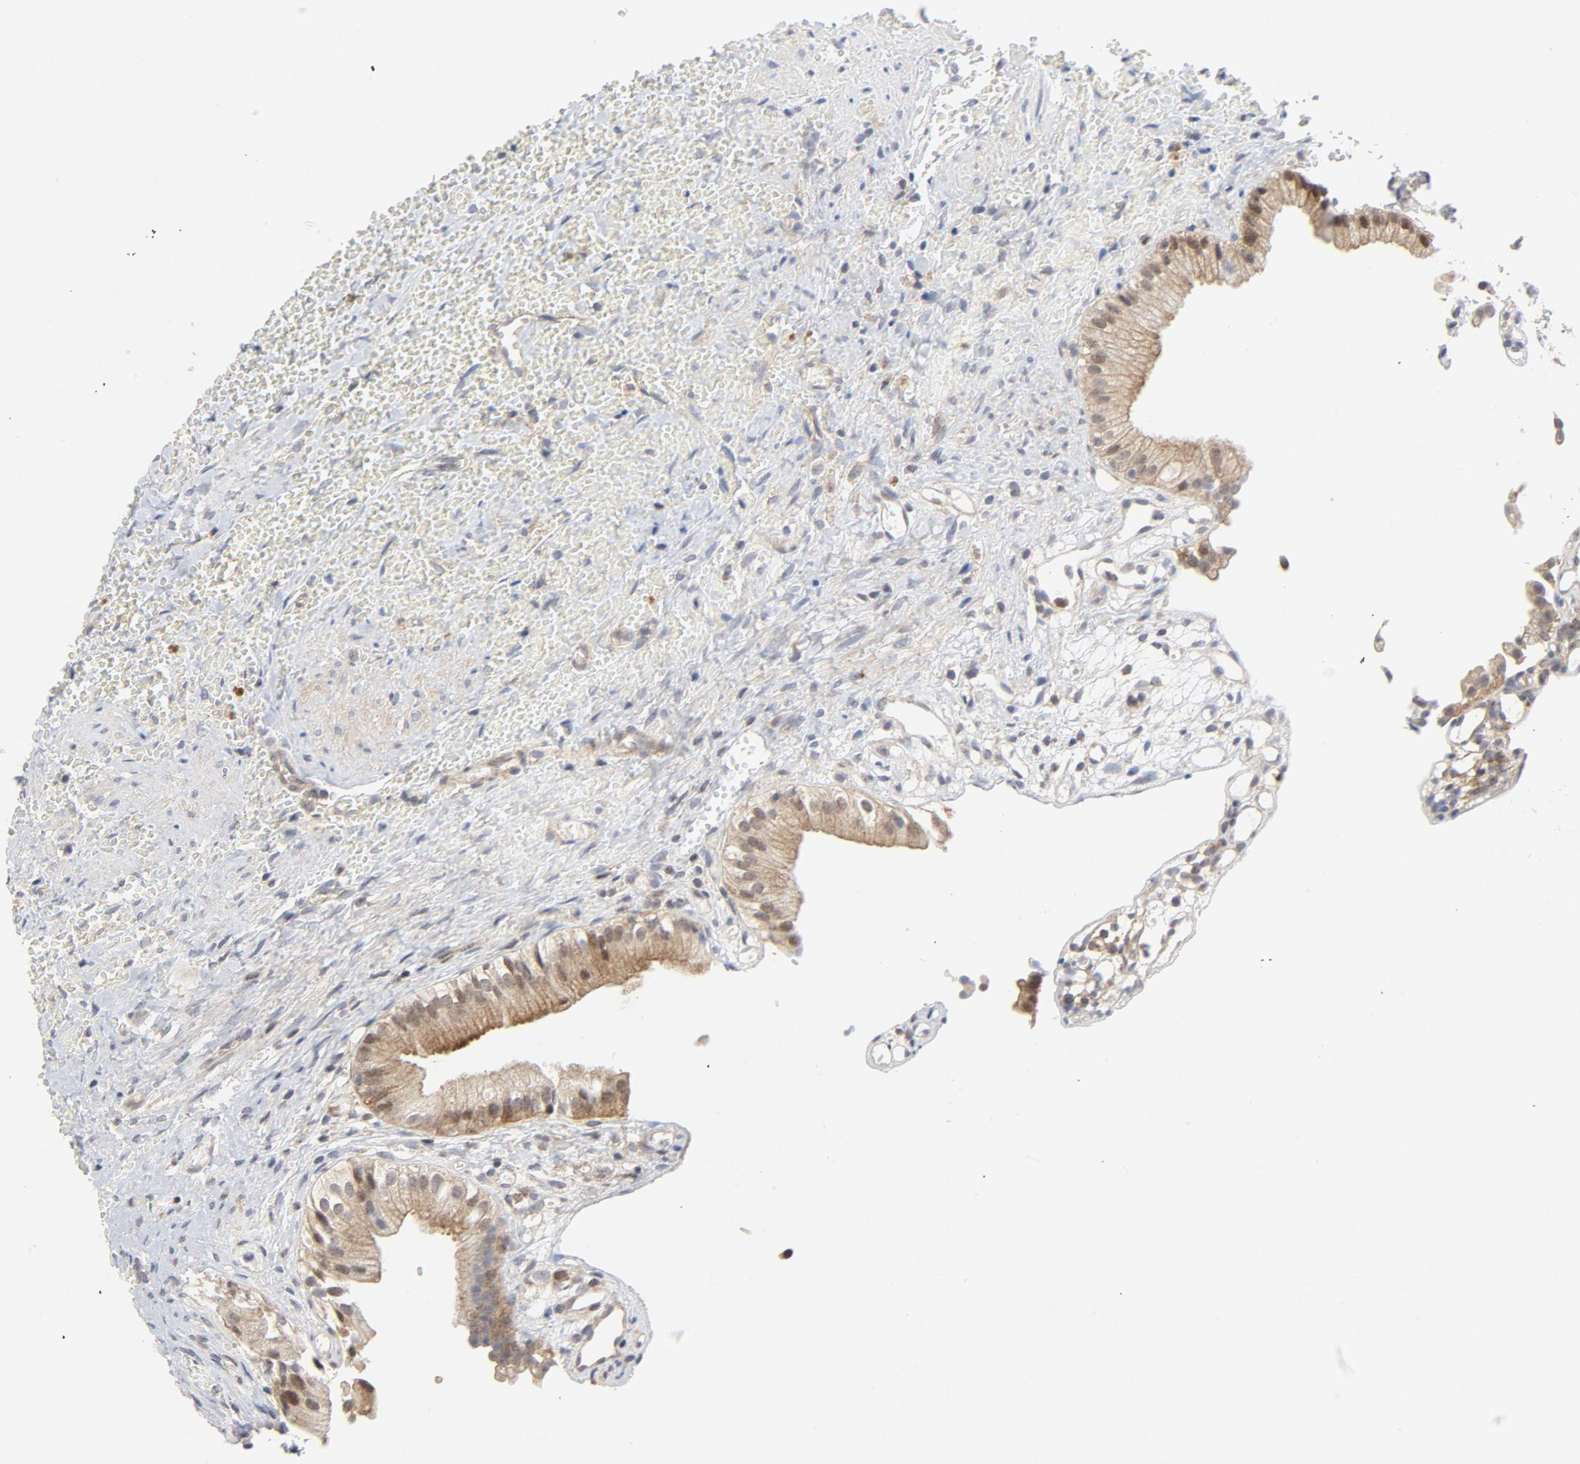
{"staining": {"intensity": "moderate", "quantity": ">75%", "location": "cytoplasmic/membranous"}, "tissue": "gallbladder", "cell_type": "Glandular cells", "image_type": "normal", "snomed": [{"axis": "morphology", "description": "Normal tissue, NOS"}, {"axis": "topography", "description": "Gallbladder"}], "caption": "Protein staining shows moderate cytoplasmic/membranous expression in about >75% of glandular cells in normal gallbladder.", "gene": "MAP2K7", "patient": {"sex": "male", "age": 65}}